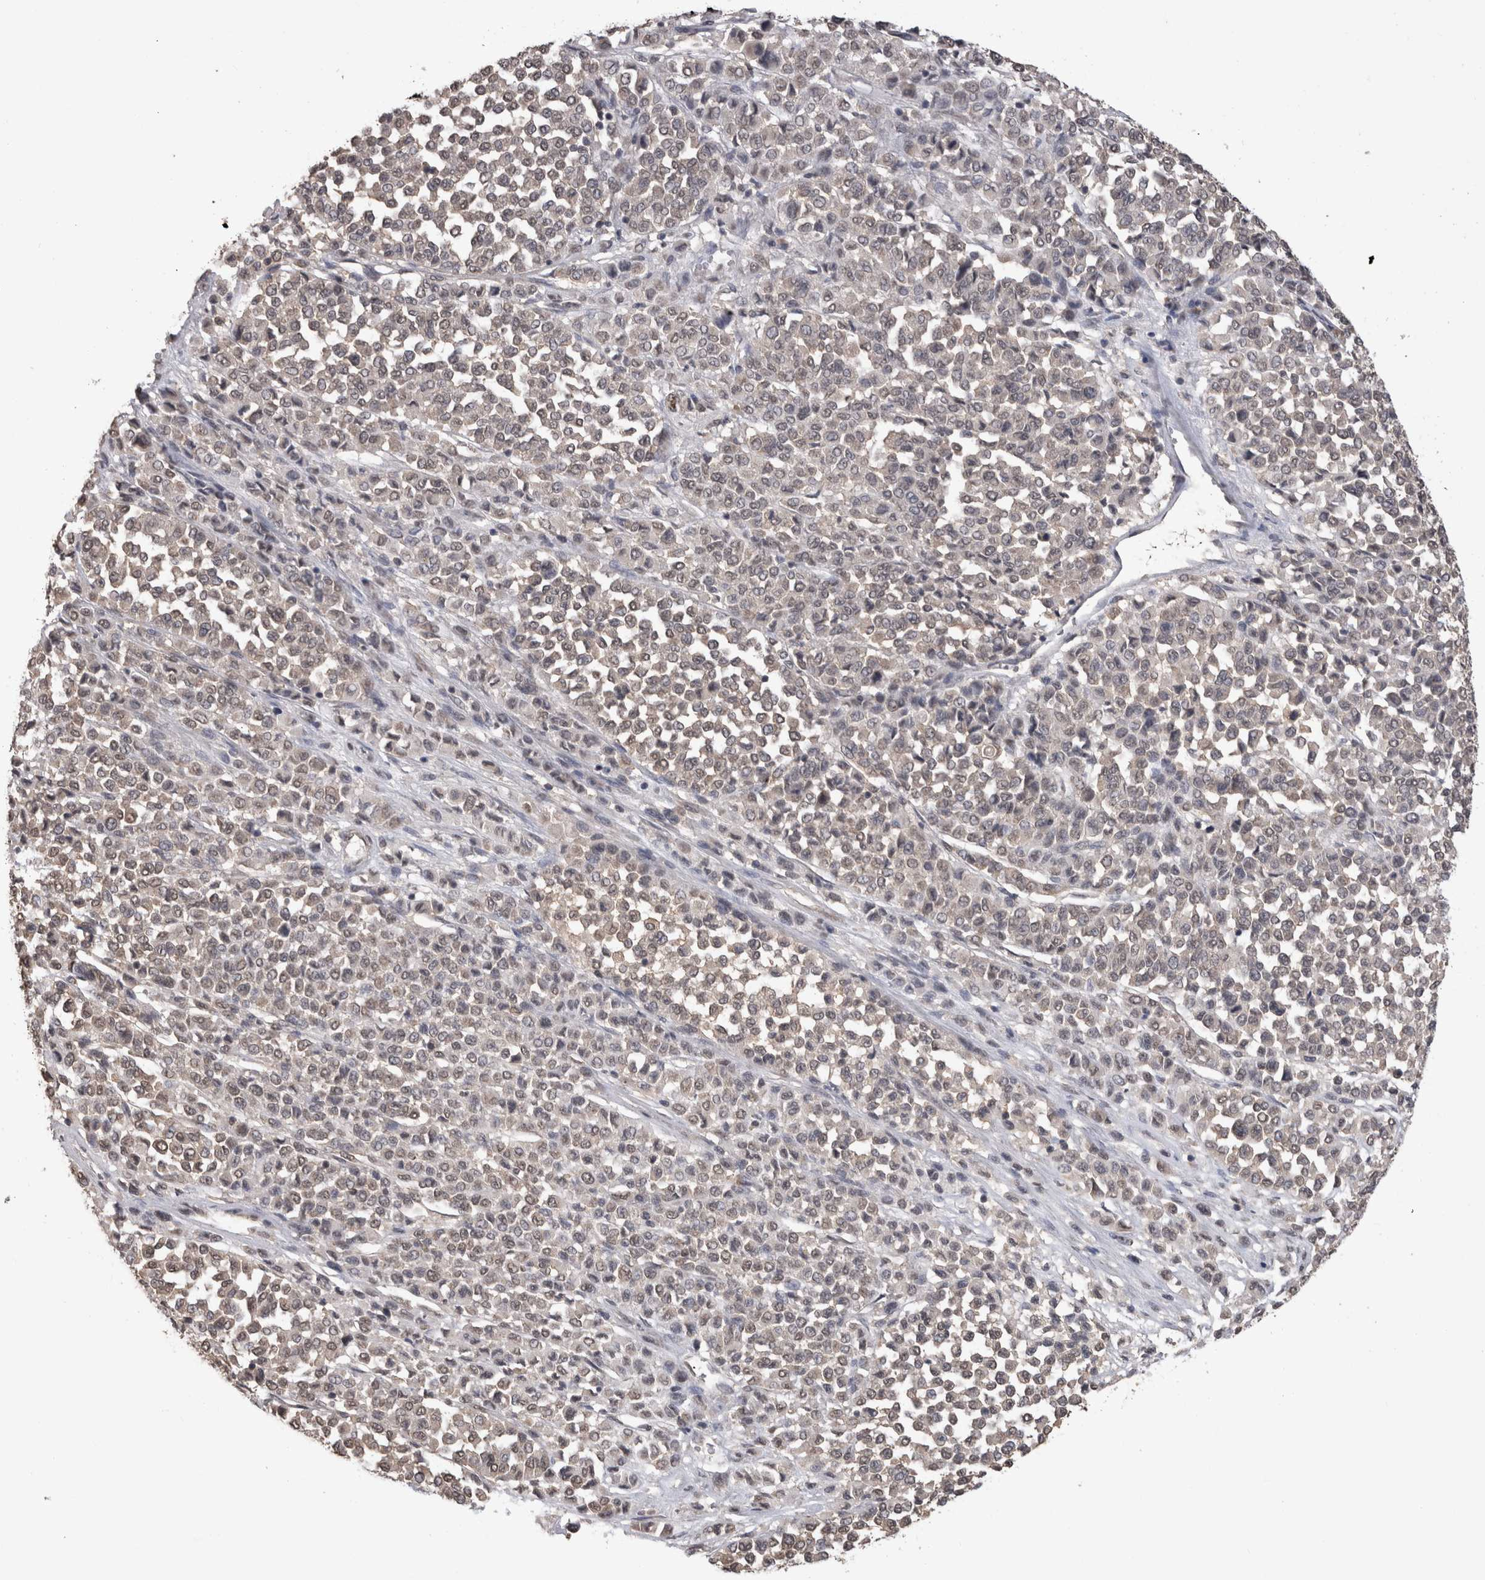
{"staining": {"intensity": "negative", "quantity": "none", "location": "none"}, "tissue": "melanoma", "cell_type": "Tumor cells", "image_type": "cancer", "snomed": [{"axis": "morphology", "description": "Malignant melanoma, Metastatic site"}, {"axis": "topography", "description": "Pancreas"}], "caption": "IHC histopathology image of neoplastic tissue: human melanoma stained with DAB (3,3'-diaminobenzidine) demonstrates no significant protein positivity in tumor cells.", "gene": "PAK4", "patient": {"sex": "female", "age": 30}}